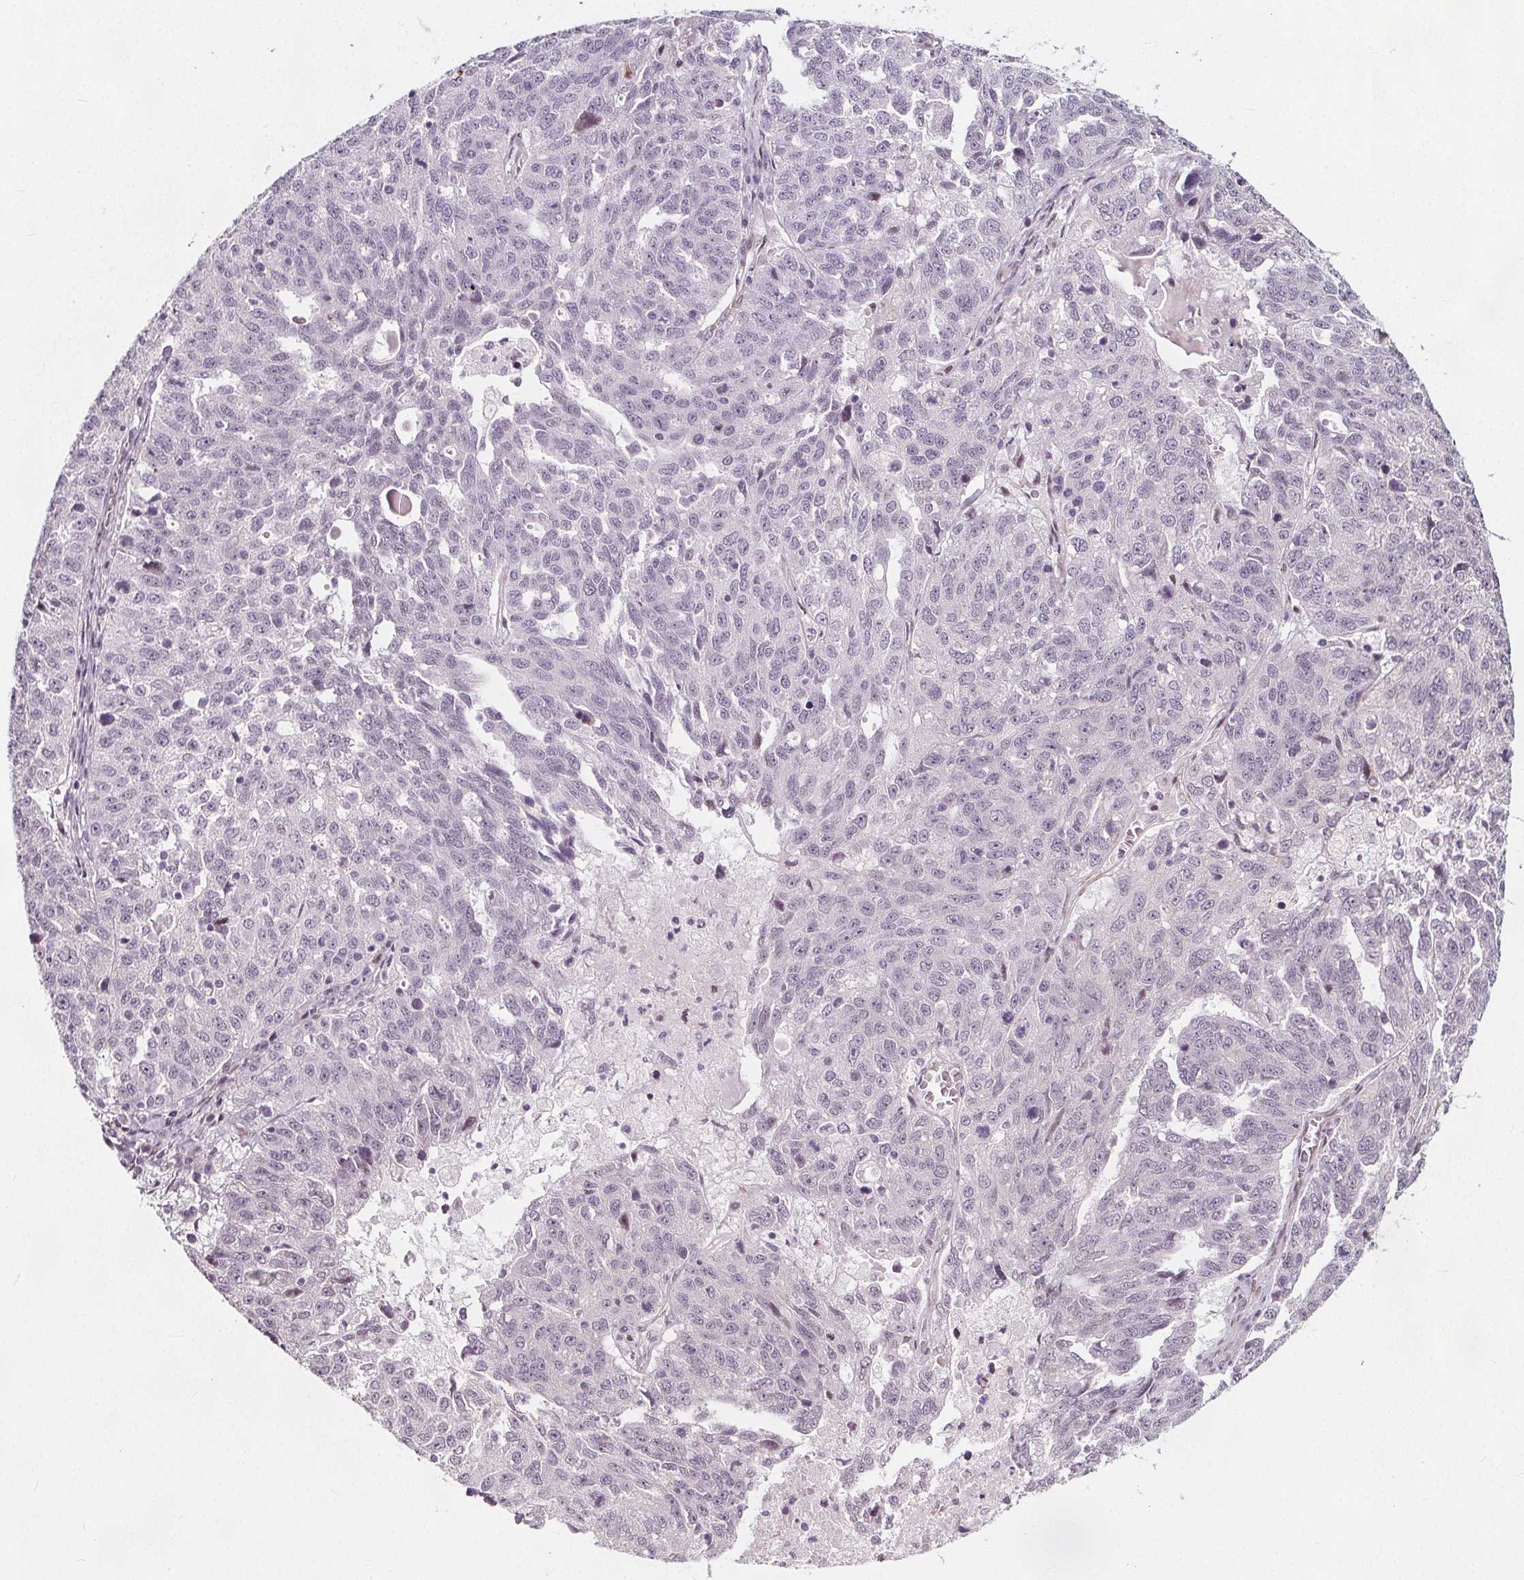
{"staining": {"intensity": "negative", "quantity": "none", "location": "none"}, "tissue": "ovarian cancer", "cell_type": "Tumor cells", "image_type": "cancer", "snomed": [{"axis": "morphology", "description": "Cystadenocarcinoma, serous, NOS"}, {"axis": "topography", "description": "Ovary"}], "caption": "High power microscopy histopathology image of an immunohistochemistry histopathology image of ovarian cancer, revealing no significant positivity in tumor cells.", "gene": "HAS1", "patient": {"sex": "female", "age": 71}}